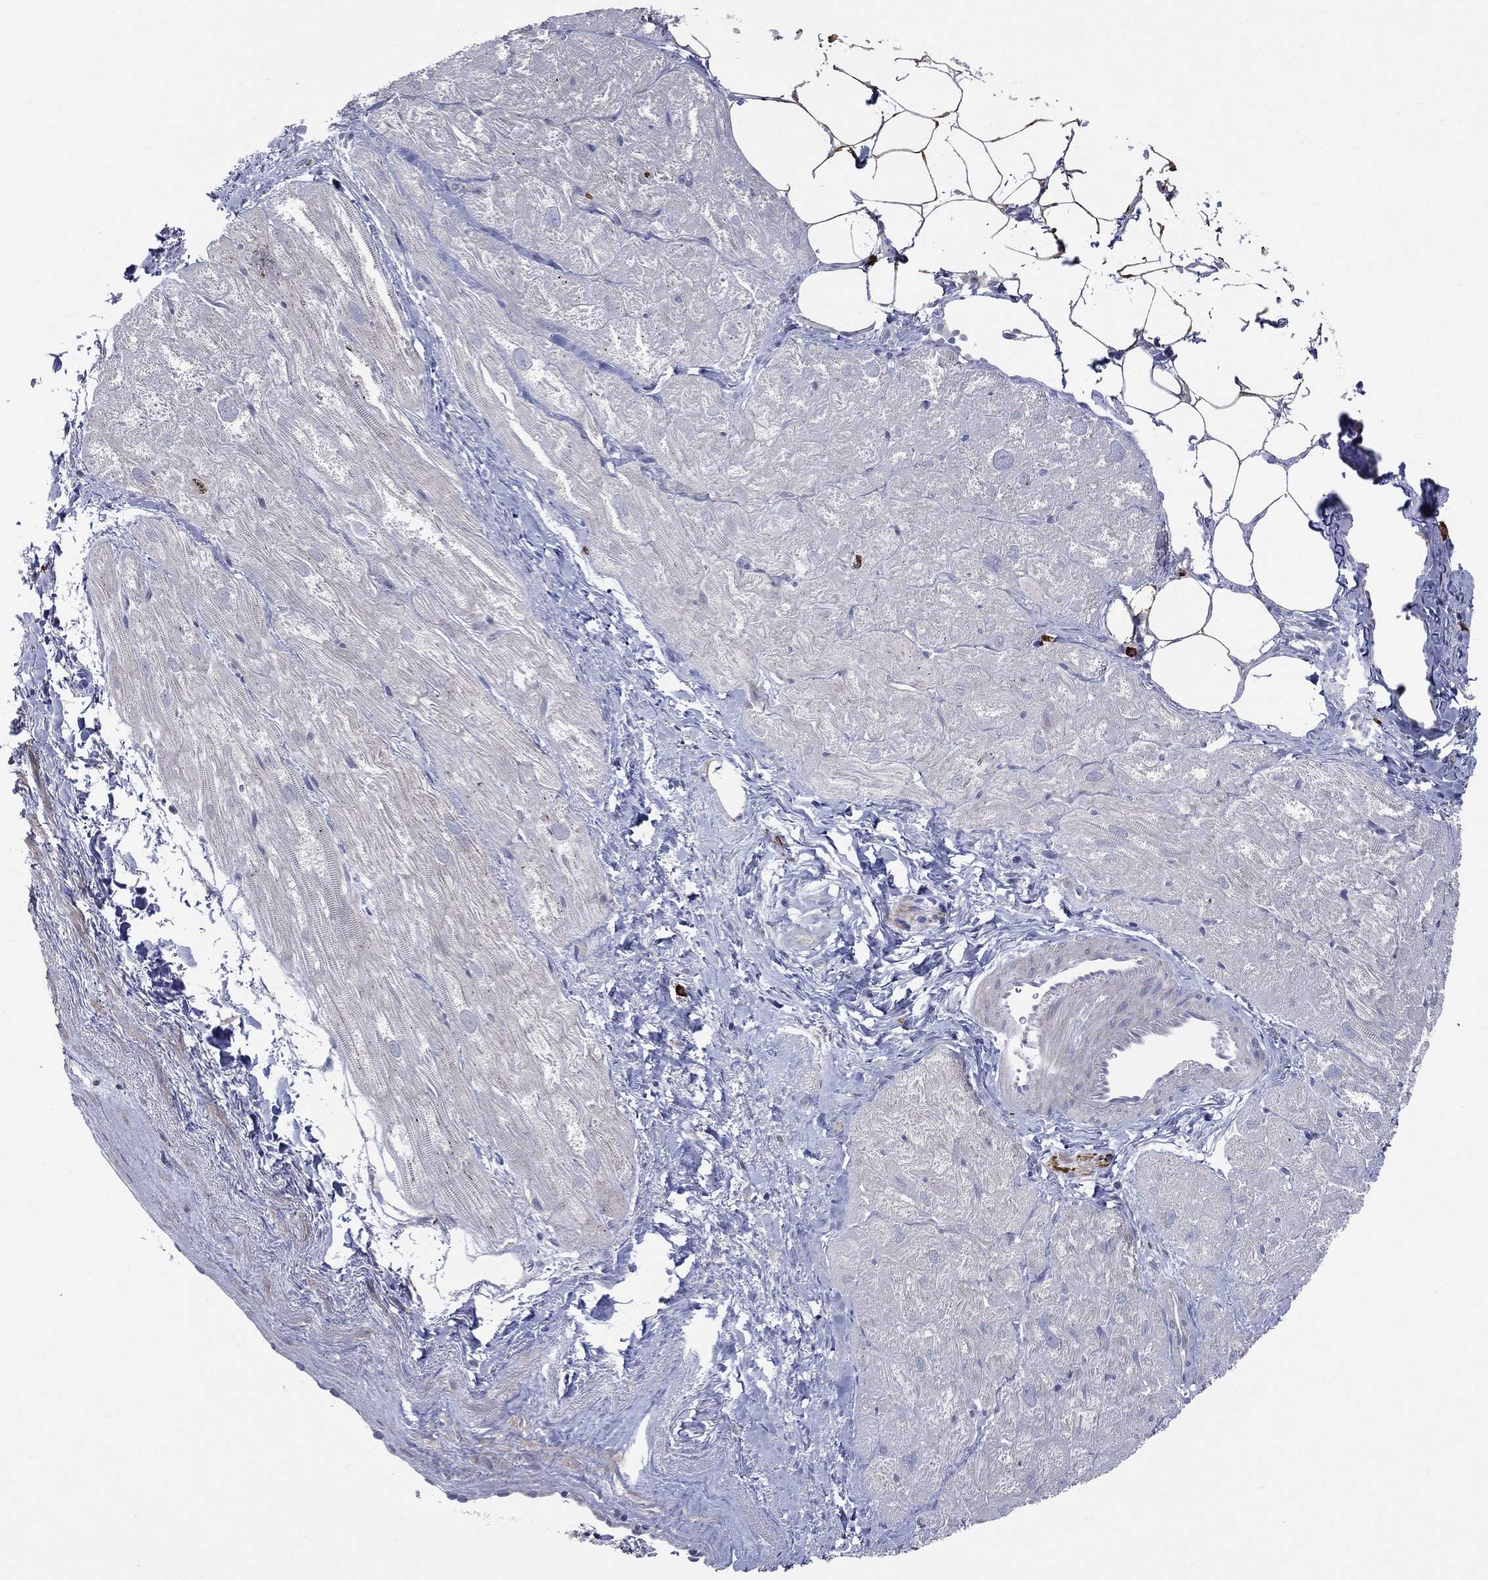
{"staining": {"intensity": "negative", "quantity": "none", "location": "none"}, "tissue": "heart muscle", "cell_type": "Cardiomyocytes", "image_type": "normal", "snomed": [{"axis": "morphology", "description": "Normal tissue, NOS"}, {"axis": "topography", "description": "Heart"}], "caption": "Histopathology image shows no significant protein positivity in cardiomyocytes of unremarkable heart muscle. The staining was performed using DAB (3,3'-diaminobenzidine) to visualize the protein expression in brown, while the nuclei were stained in blue with hematoxylin (Magnification: 20x).", "gene": "CCDC159", "patient": {"sex": "male", "age": 62}}